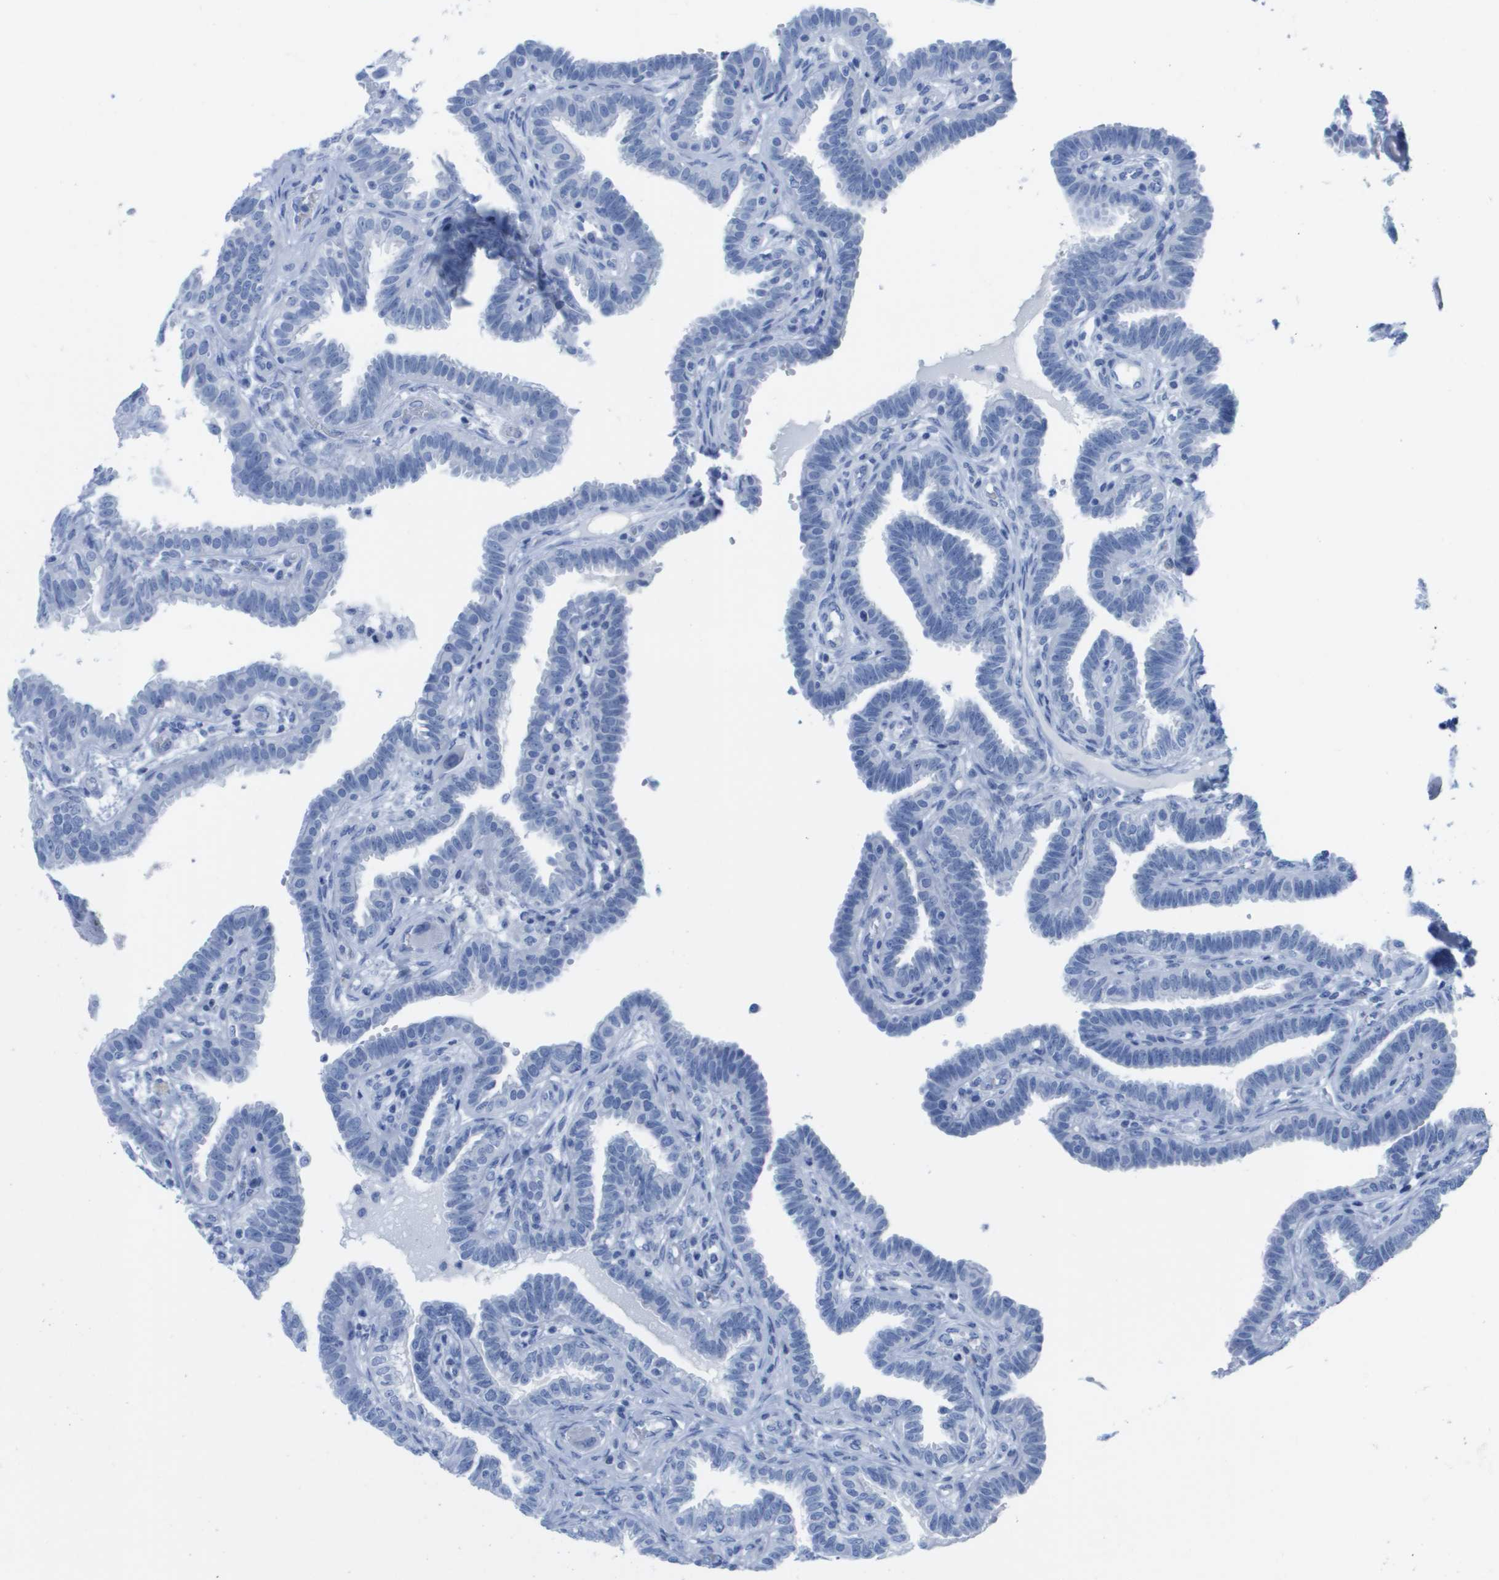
{"staining": {"intensity": "negative", "quantity": "none", "location": "none"}, "tissue": "fallopian tube", "cell_type": "Glandular cells", "image_type": "normal", "snomed": [{"axis": "morphology", "description": "Normal tissue, NOS"}, {"axis": "topography", "description": "Fallopian tube"}, {"axis": "topography", "description": "Placenta"}], "caption": "An IHC image of normal fallopian tube is shown. There is no staining in glandular cells of fallopian tube. Brightfield microscopy of immunohistochemistry (IHC) stained with DAB (brown) and hematoxylin (blue), captured at high magnification.", "gene": "KCNA3", "patient": {"sex": "female", "age": 34}}